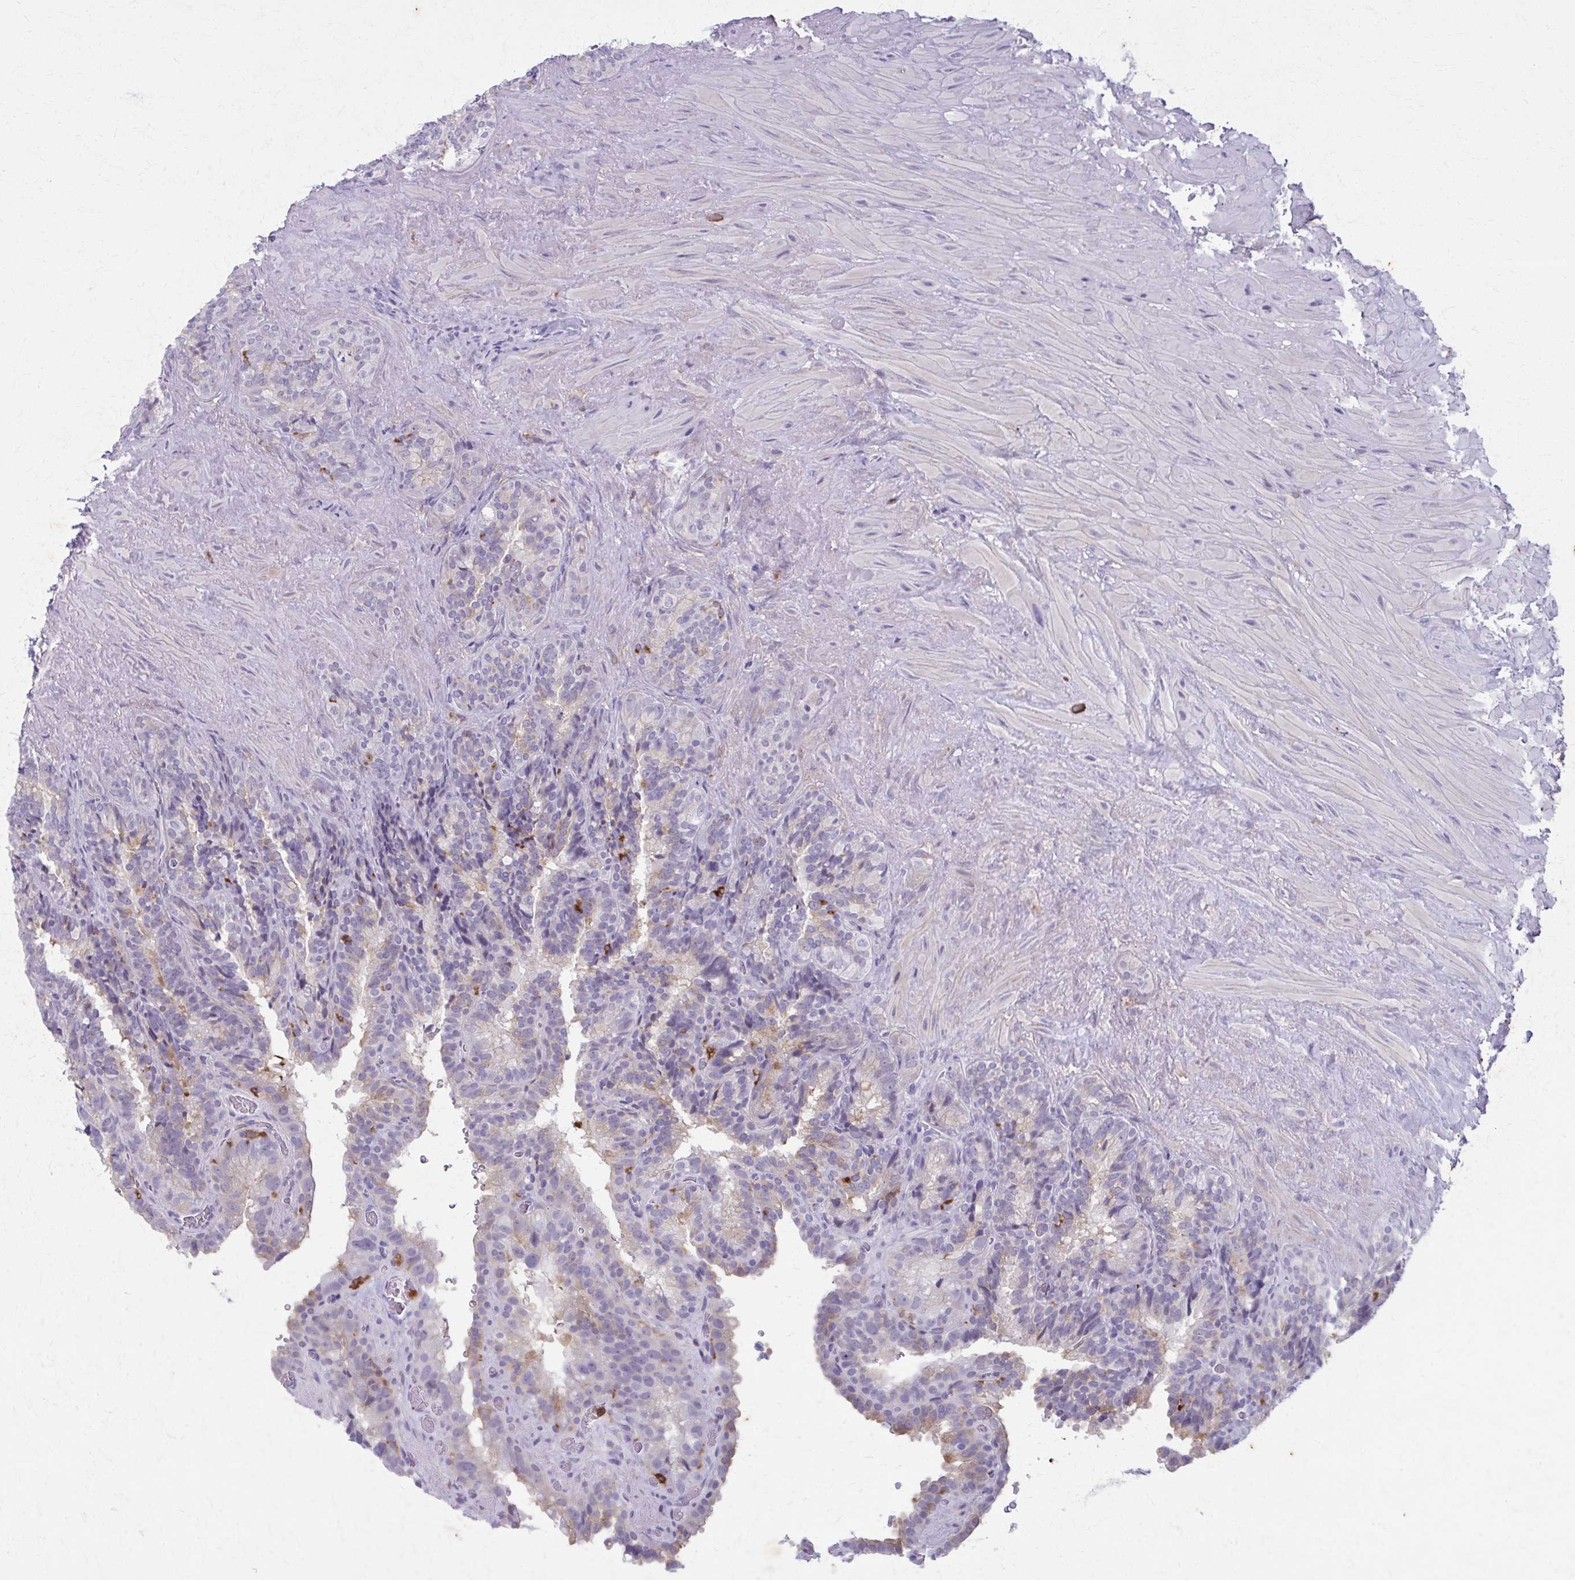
{"staining": {"intensity": "weak", "quantity": "<25%", "location": "cytoplasmic/membranous"}, "tissue": "seminal vesicle", "cell_type": "Glandular cells", "image_type": "normal", "snomed": [{"axis": "morphology", "description": "Normal tissue, NOS"}, {"axis": "topography", "description": "Seminal veicle"}], "caption": "Seminal vesicle was stained to show a protein in brown. There is no significant expression in glandular cells. (DAB IHC visualized using brightfield microscopy, high magnification).", "gene": "CARD9", "patient": {"sex": "male", "age": 60}}